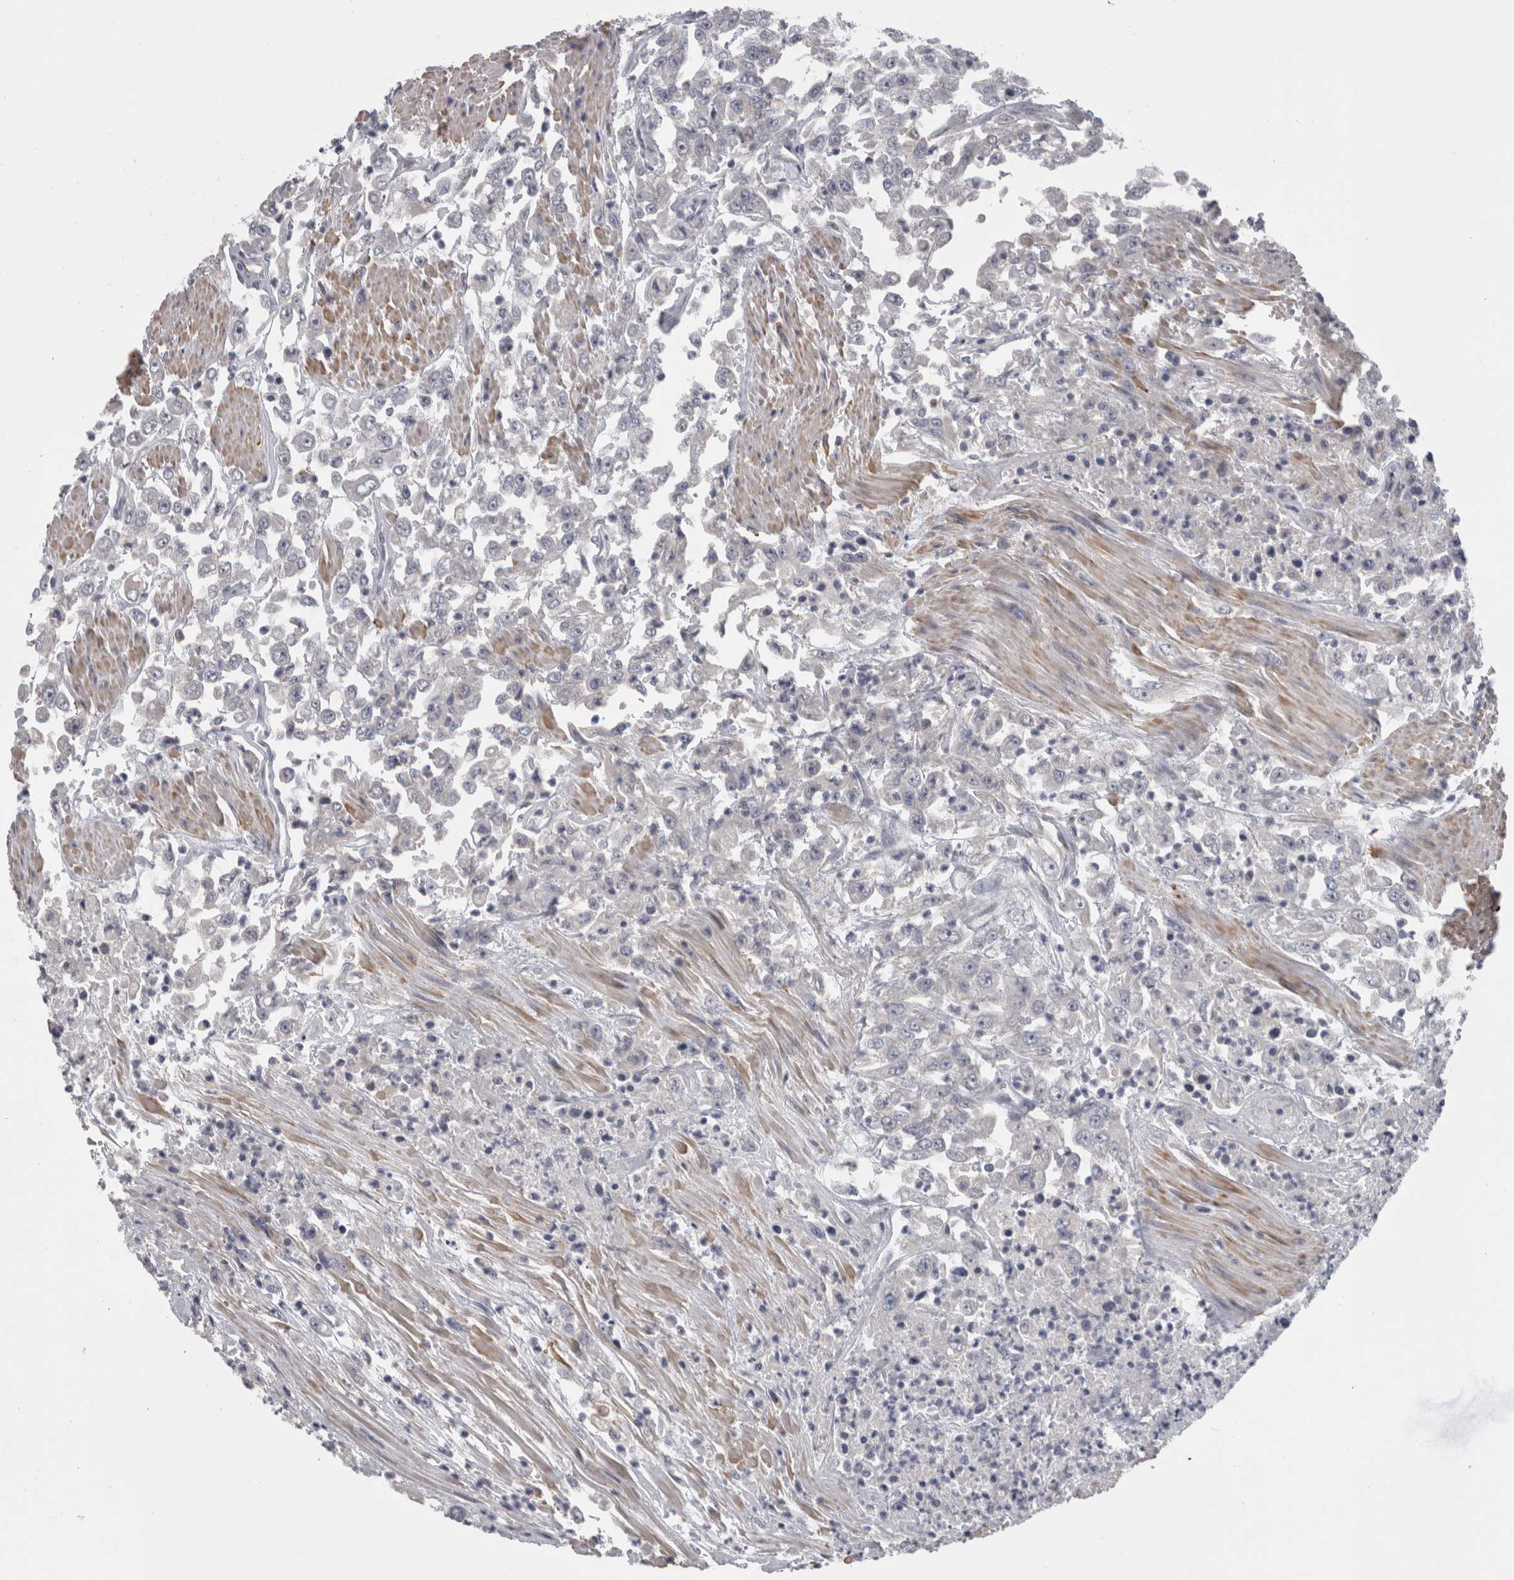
{"staining": {"intensity": "negative", "quantity": "none", "location": "none"}, "tissue": "urothelial cancer", "cell_type": "Tumor cells", "image_type": "cancer", "snomed": [{"axis": "morphology", "description": "Urothelial carcinoma, High grade"}, {"axis": "topography", "description": "Urinary bladder"}], "caption": "Immunohistochemical staining of urothelial cancer exhibits no significant expression in tumor cells.", "gene": "RMDN1", "patient": {"sex": "male", "age": 46}}